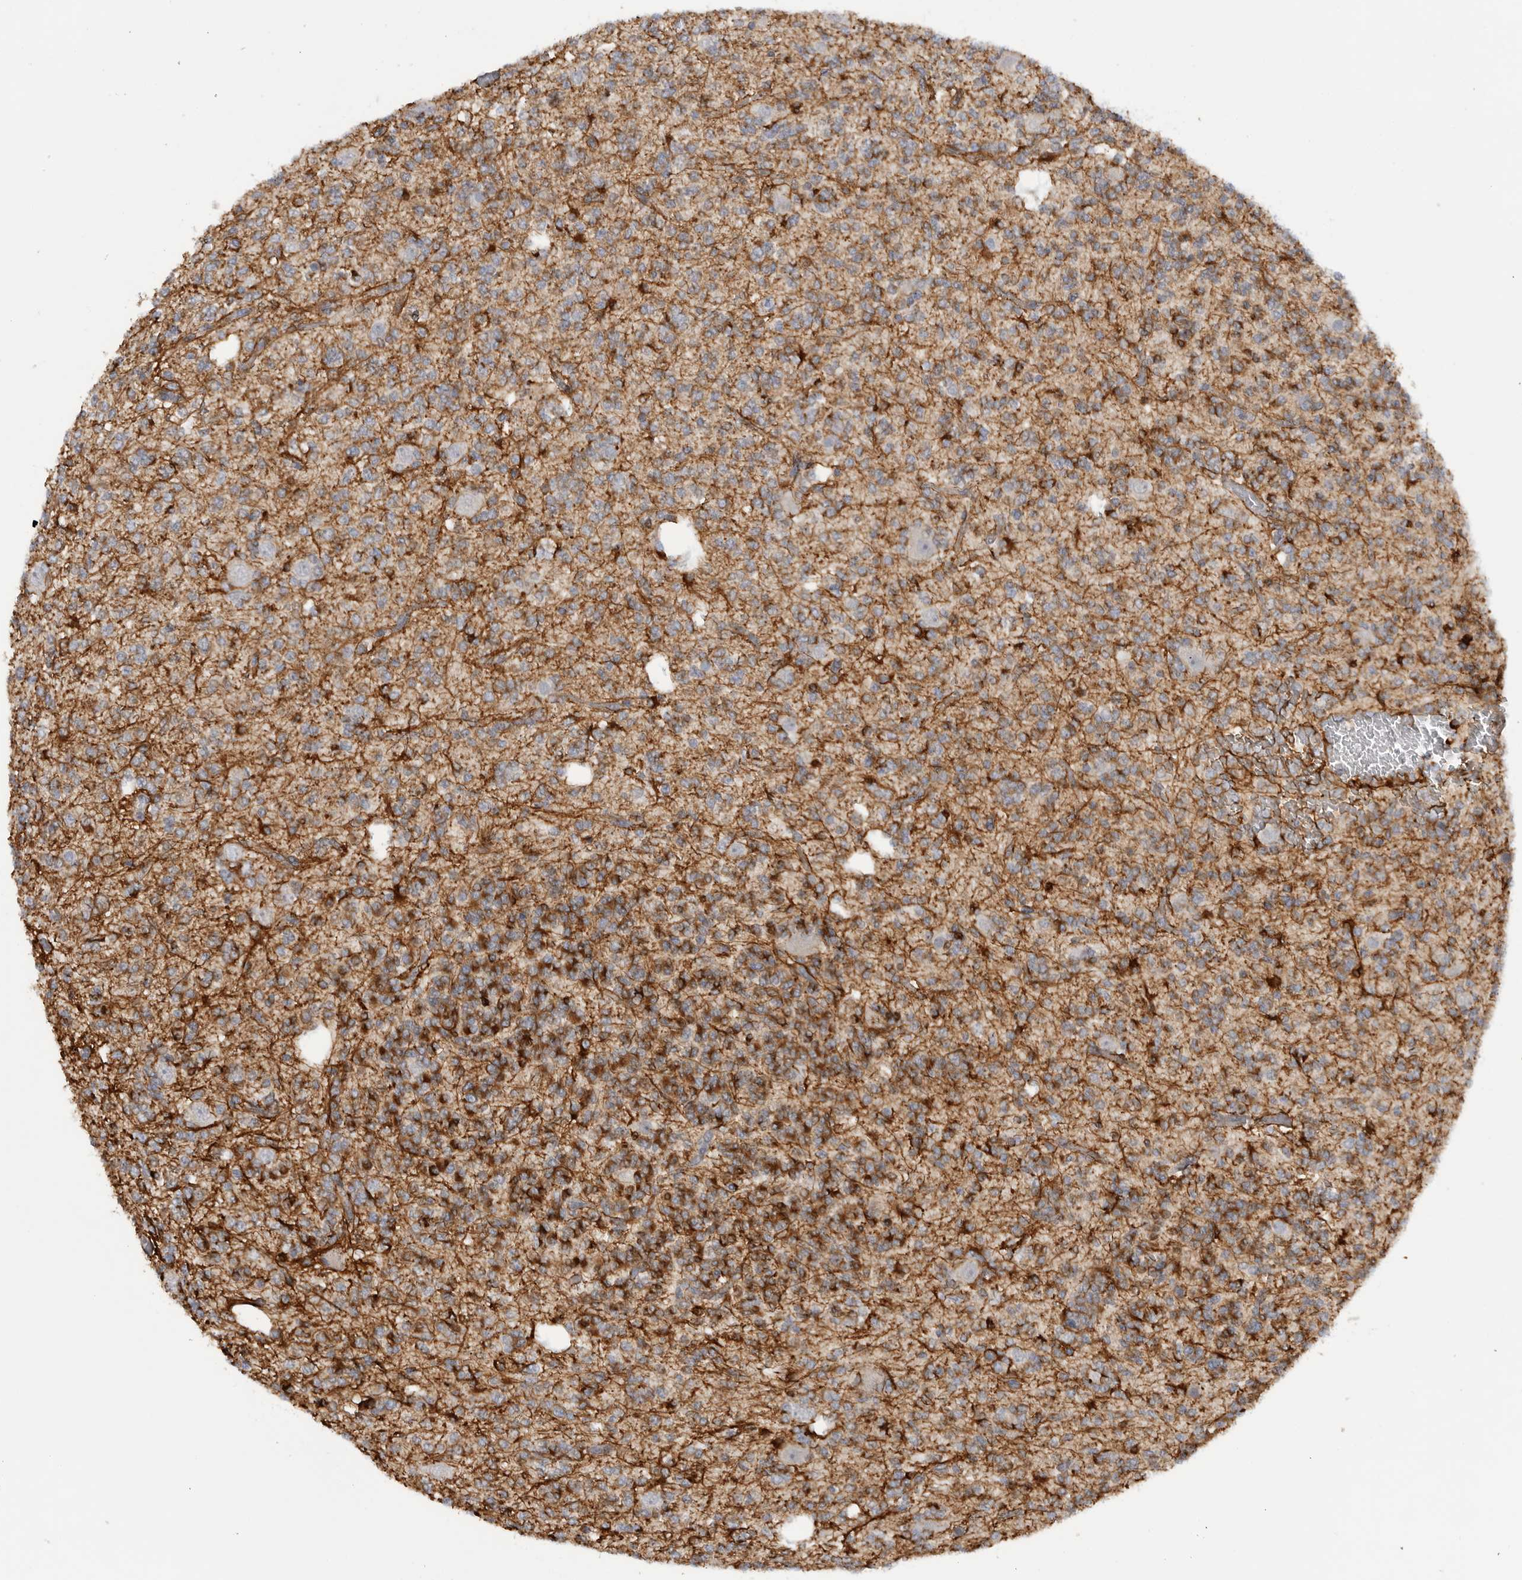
{"staining": {"intensity": "negative", "quantity": "none", "location": "none"}, "tissue": "glioma", "cell_type": "Tumor cells", "image_type": "cancer", "snomed": [{"axis": "morphology", "description": "Glioma, malignant, Low grade"}, {"axis": "topography", "description": "Brain"}], "caption": "Tumor cells show no significant protein staining in glioma. (DAB immunohistochemistry visualized using brightfield microscopy, high magnification).", "gene": "DYRK2", "patient": {"sex": "male", "age": 38}}